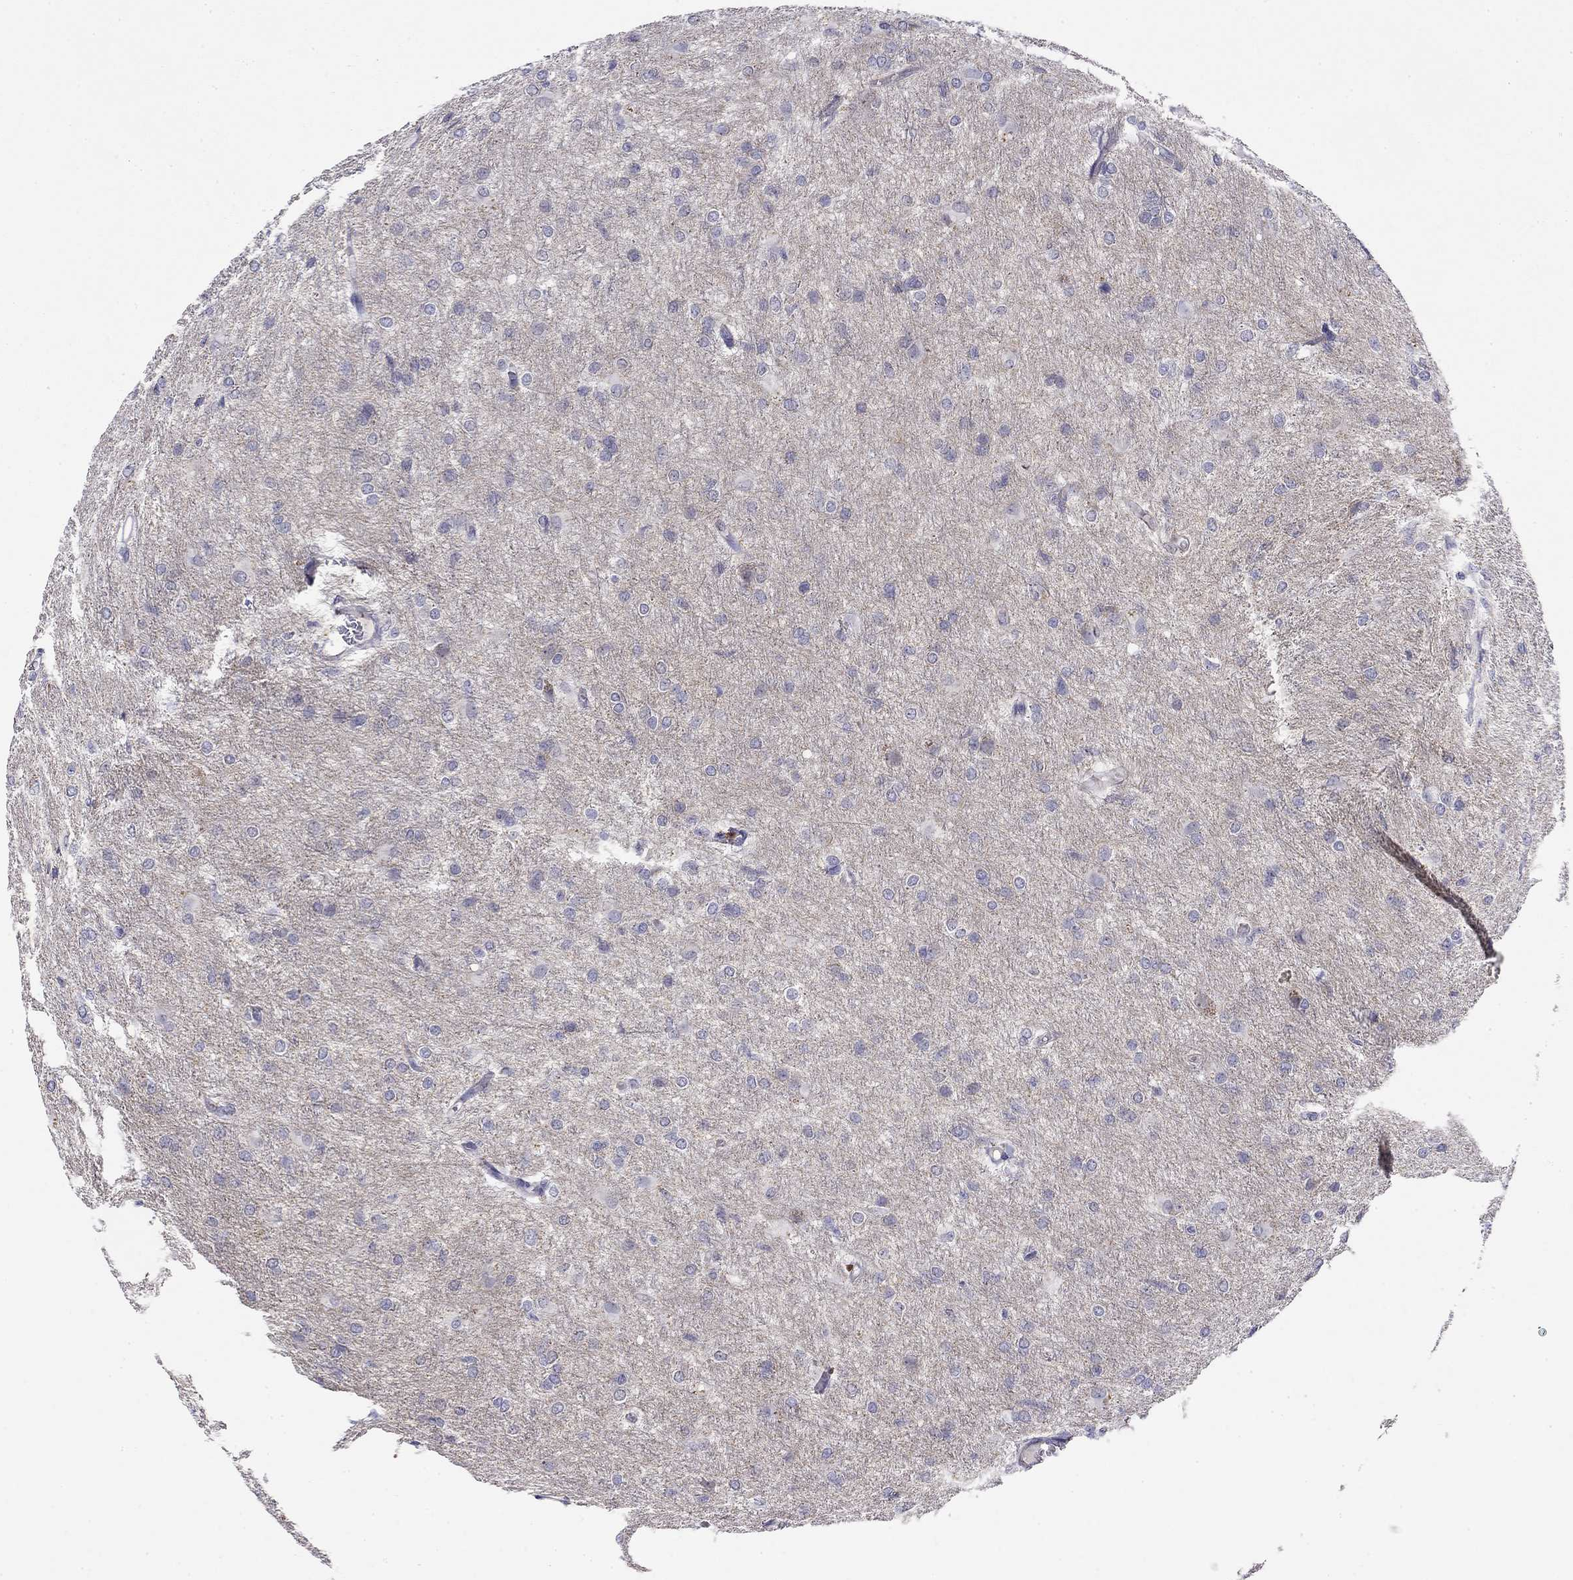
{"staining": {"intensity": "negative", "quantity": "none", "location": "none"}, "tissue": "glioma", "cell_type": "Tumor cells", "image_type": "cancer", "snomed": [{"axis": "morphology", "description": "Glioma, malignant, High grade"}, {"axis": "topography", "description": "Brain"}], "caption": "Protein analysis of malignant glioma (high-grade) exhibits no significant expression in tumor cells. The staining was performed using DAB to visualize the protein expression in brown, while the nuclei were stained in blue with hematoxylin (Magnification: 20x).", "gene": "RTL1", "patient": {"sex": "male", "age": 68}}